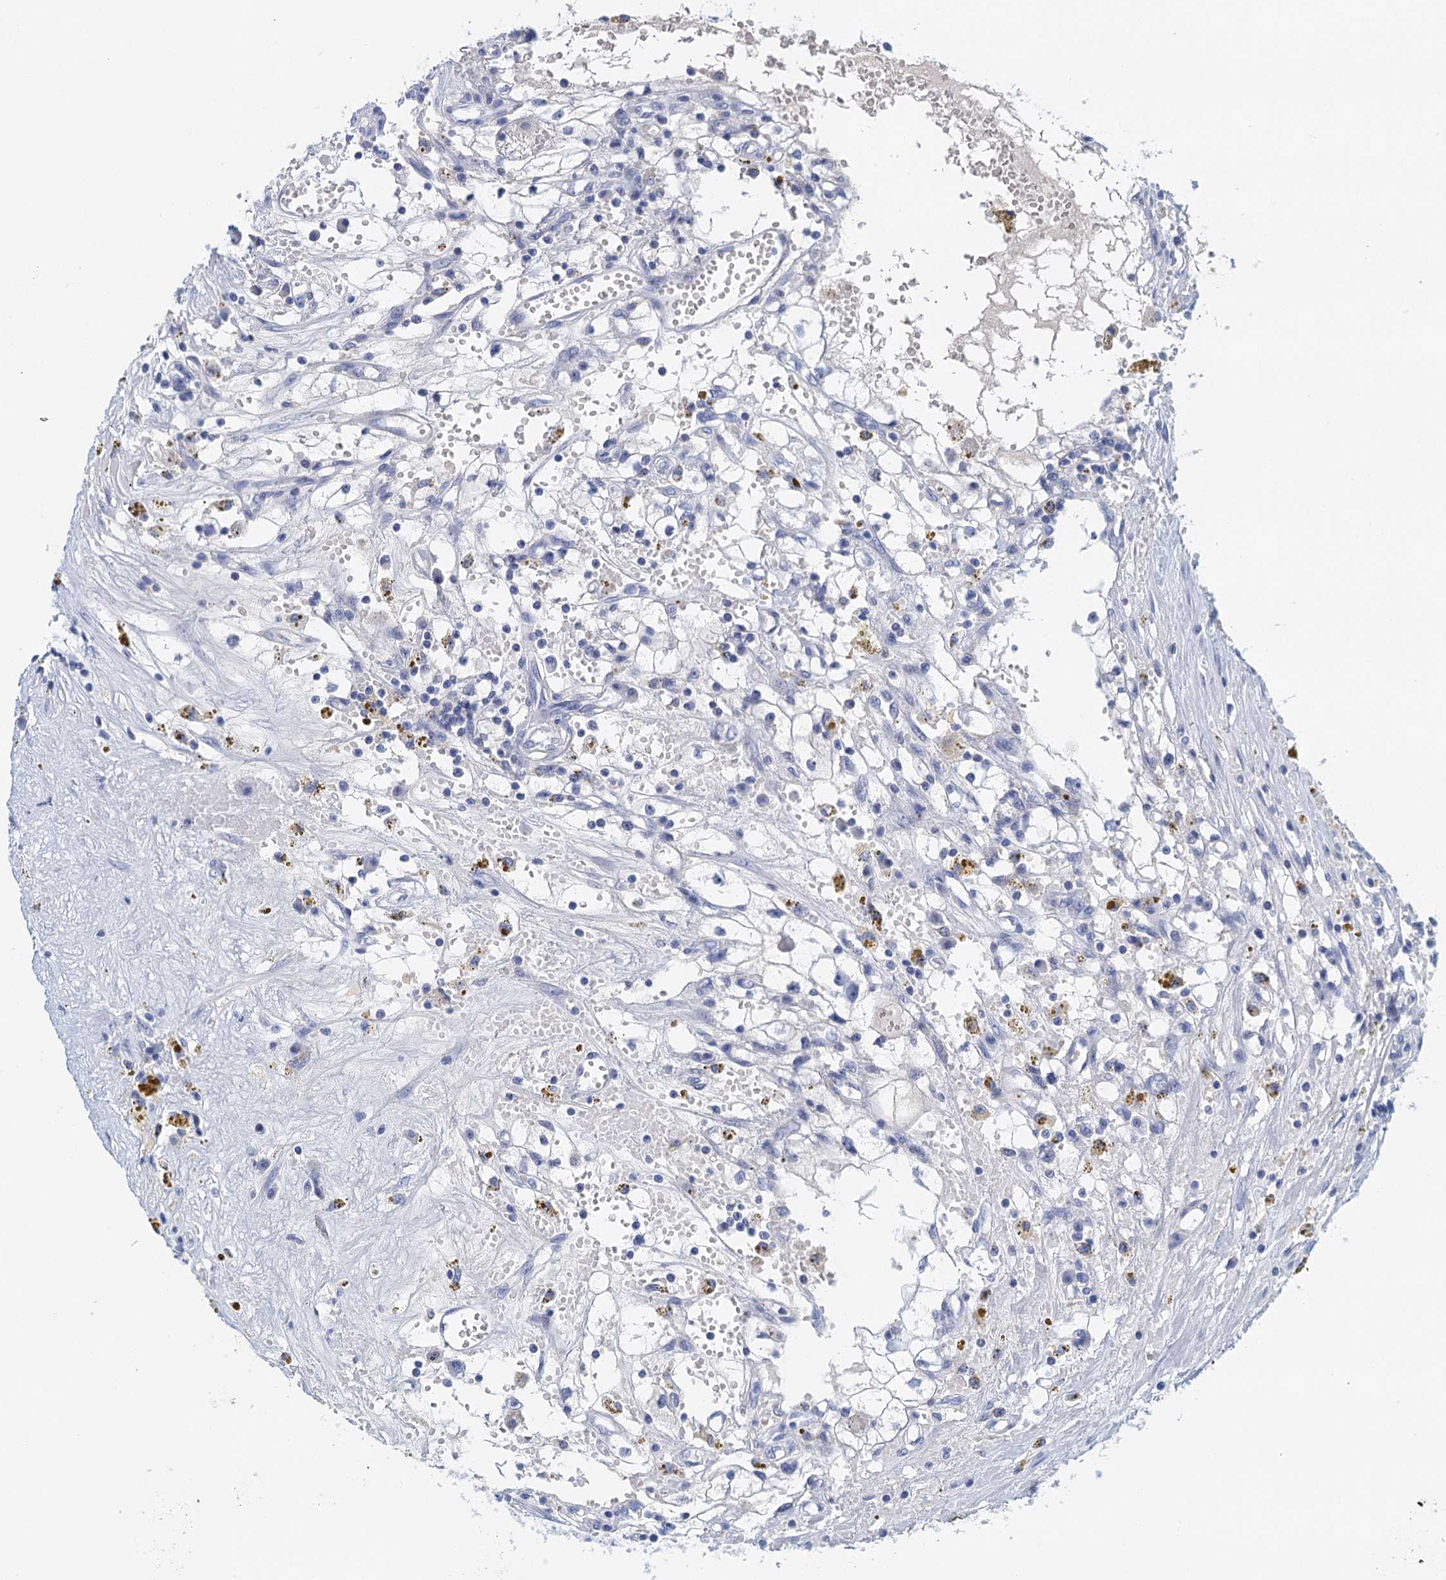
{"staining": {"intensity": "negative", "quantity": "none", "location": "none"}, "tissue": "renal cancer", "cell_type": "Tumor cells", "image_type": "cancer", "snomed": [{"axis": "morphology", "description": "Adenocarcinoma, NOS"}, {"axis": "topography", "description": "Kidney"}], "caption": "Tumor cells show no significant positivity in adenocarcinoma (renal).", "gene": "CYP51A1", "patient": {"sex": "male", "age": 56}}